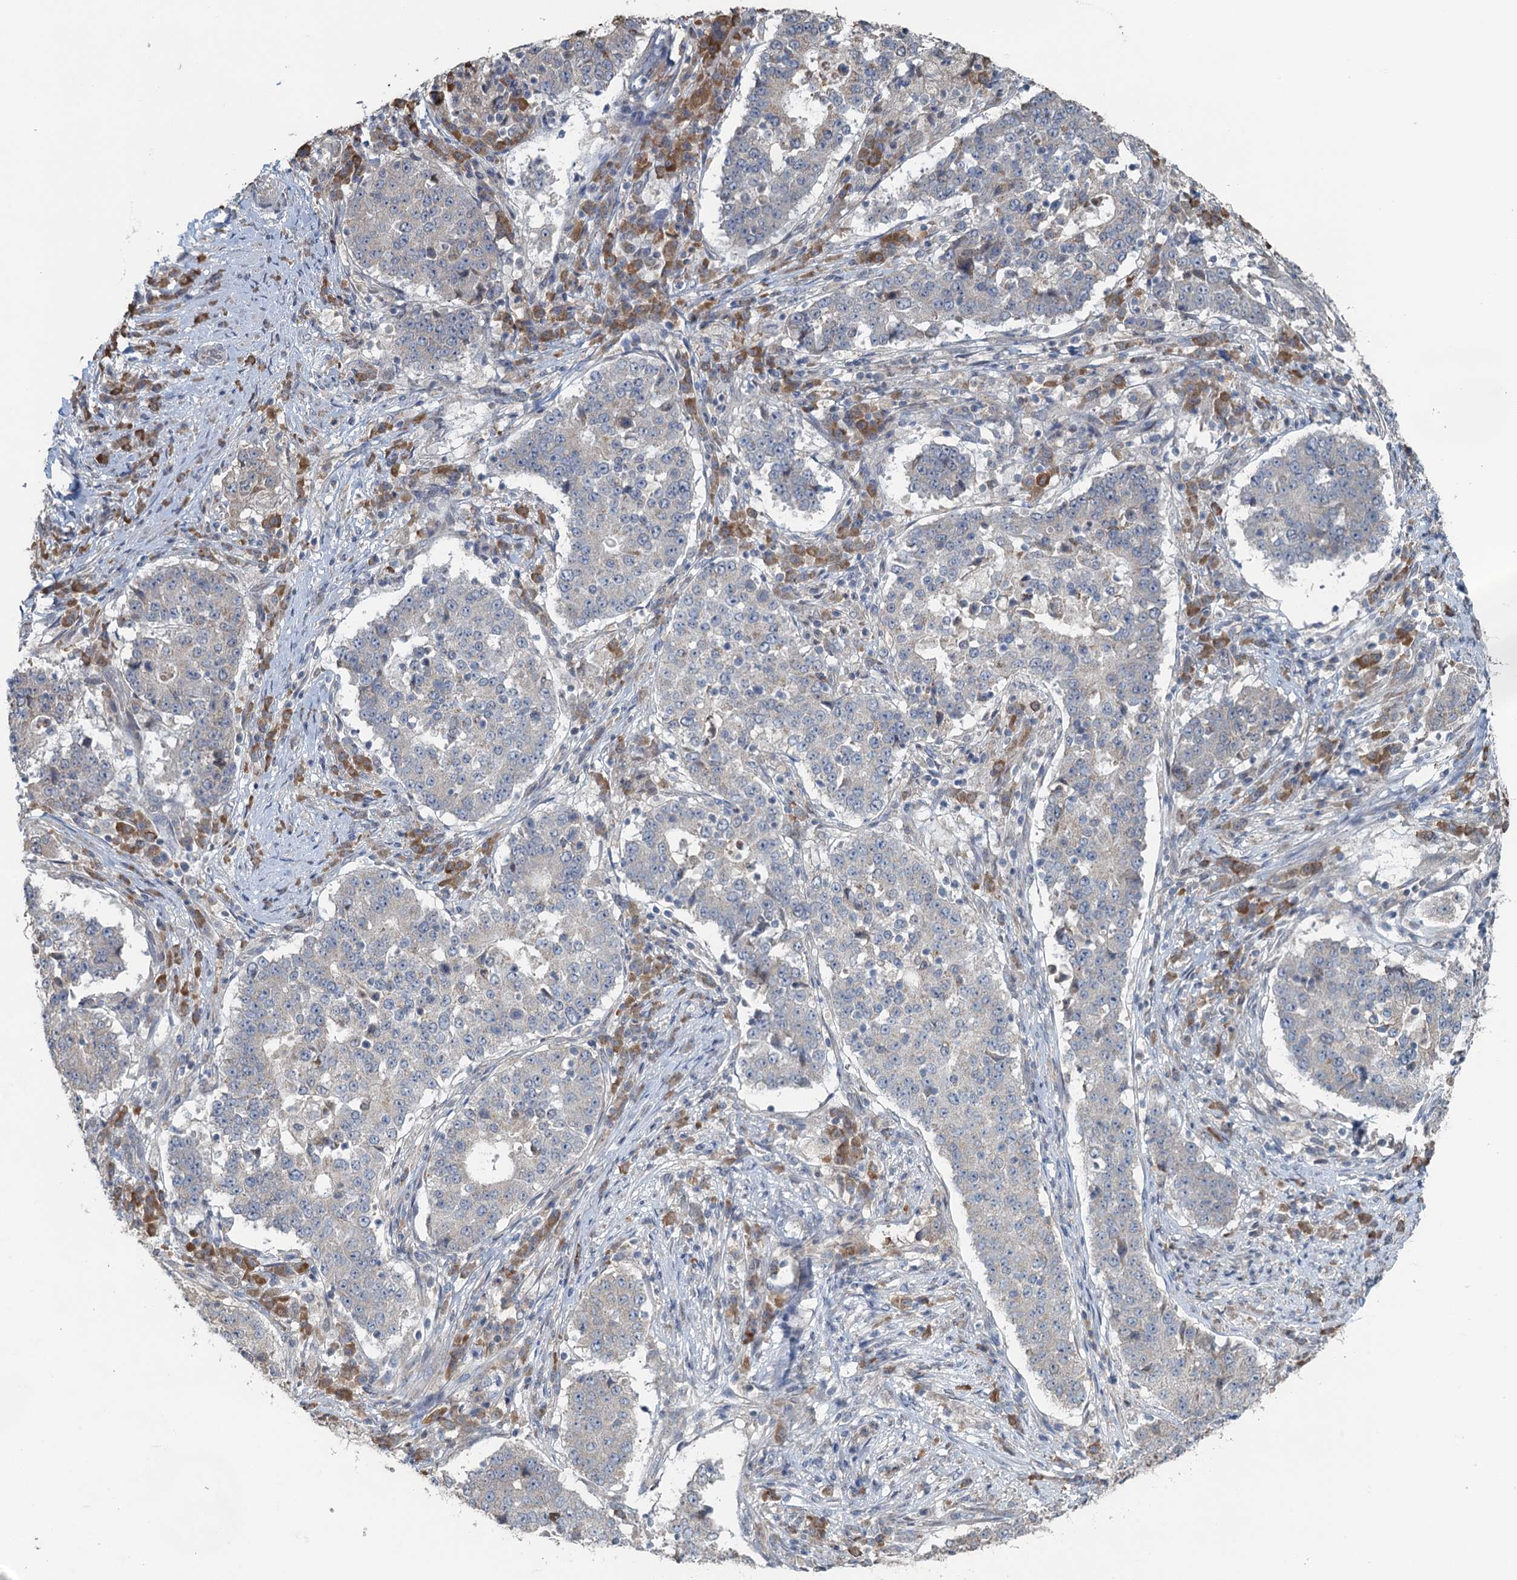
{"staining": {"intensity": "negative", "quantity": "none", "location": "none"}, "tissue": "stomach cancer", "cell_type": "Tumor cells", "image_type": "cancer", "snomed": [{"axis": "morphology", "description": "Adenocarcinoma, NOS"}, {"axis": "topography", "description": "Stomach"}], "caption": "DAB (3,3'-diaminobenzidine) immunohistochemical staining of human adenocarcinoma (stomach) demonstrates no significant positivity in tumor cells.", "gene": "TEX35", "patient": {"sex": "male", "age": 59}}